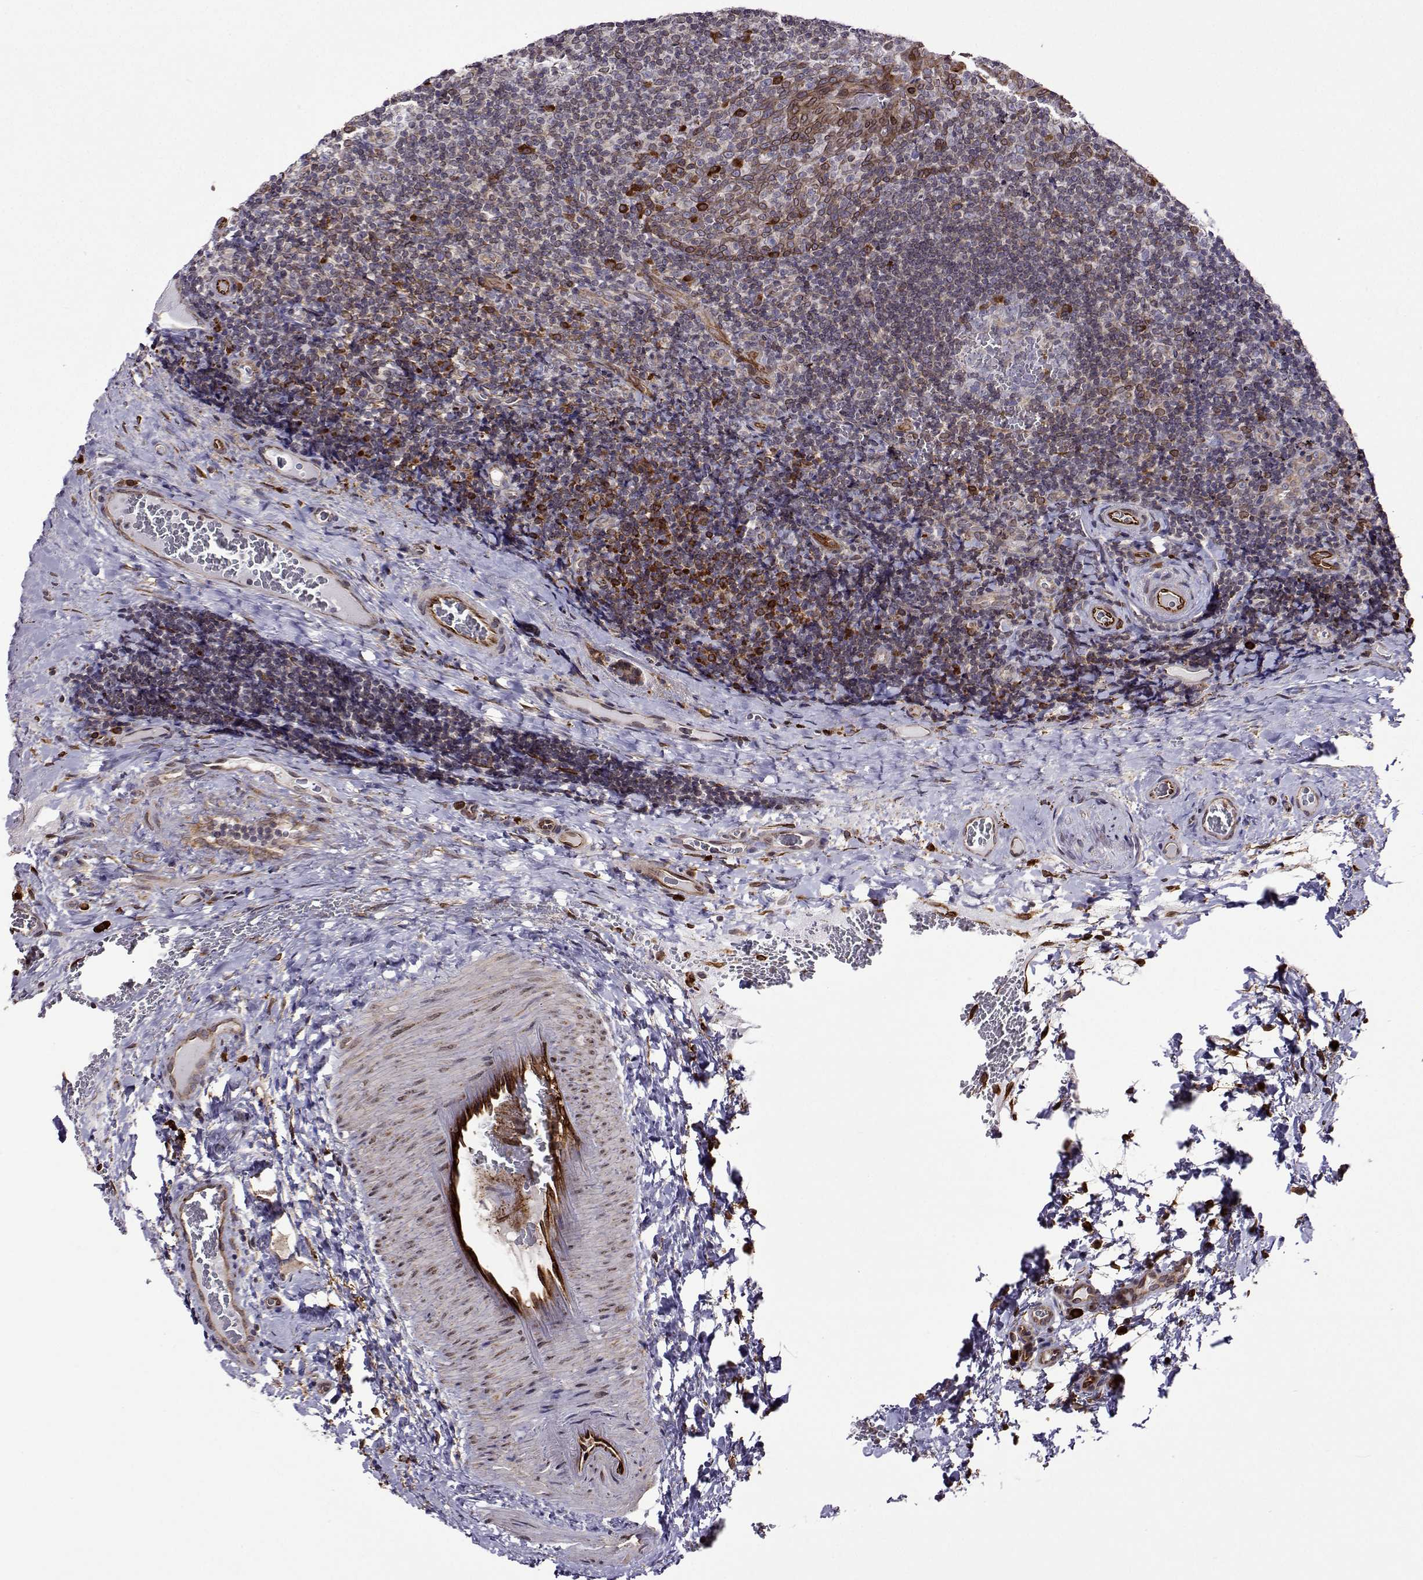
{"staining": {"intensity": "strong", "quantity": "<25%", "location": "cytoplasmic/membranous"}, "tissue": "tonsil", "cell_type": "Germinal center cells", "image_type": "normal", "snomed": [{"axis": "morphology", "description": "Normal tissue, NOS"}, {"axis": "morphology", "description": "Inflammation, NOS"}, {"axis": "topography", "description": "Tonsil"}], "caption": "Immunohistochemical staining of unremarkable tonsil reveals medium levels of strong cytoplasmic/membranous positivity in approximately <25% of germinal center cells. (DAB IHC, brown staining for protein, blue staining for nuclei).", "gene": "PGRMC2", "patient": {"sex": "female", "age": 31}}